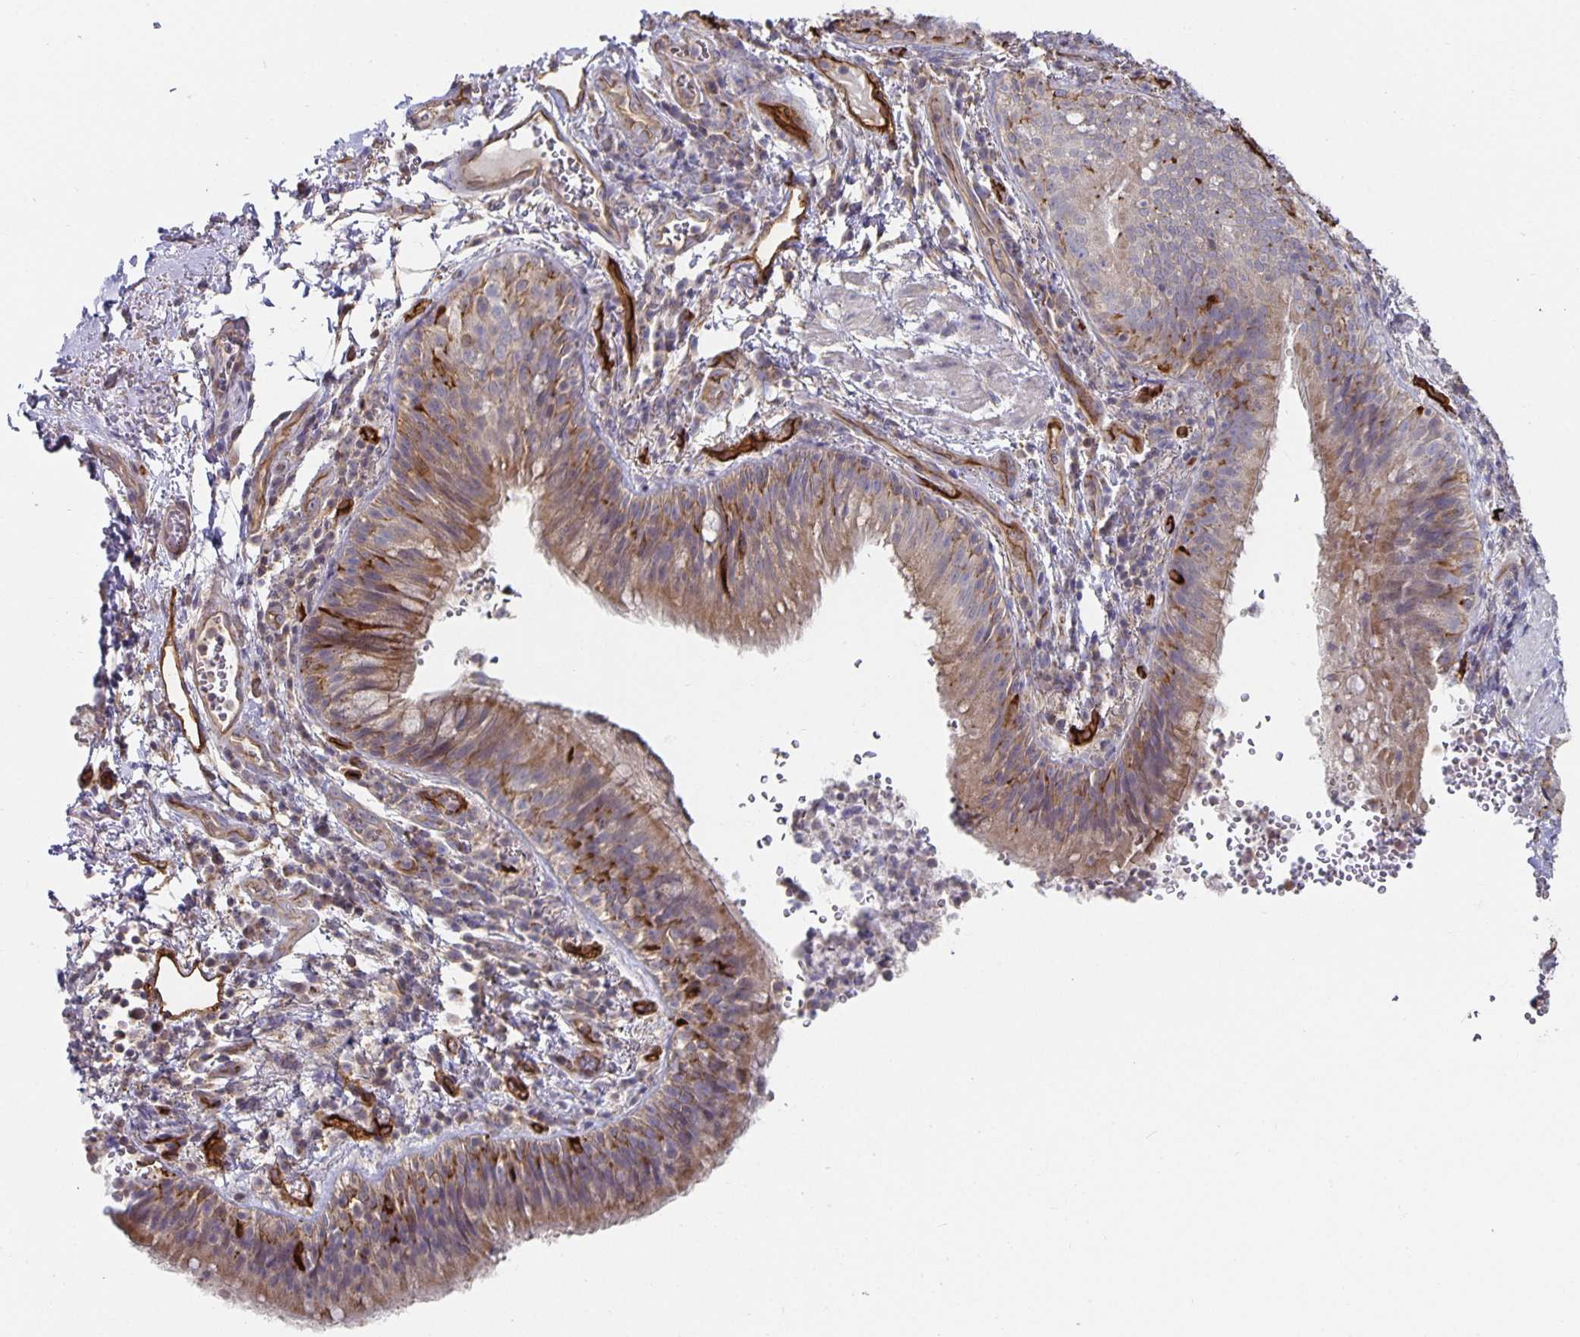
{"staining": {"intensity": "moderate", "quantity": "25%-75%", "location": "cytoplasmic/membranous"}, "tissue": "bronchus", "cell_type": "Respiratory epithelial cells", "image_type": "normal", "snomed": [{"axis": "morphology", "description": "Normal tissue, NOS"}, {"axis": "topography", "description": "Lymph node"}, {"axis": "topography", "description": "Bronchus"}], "caption": "Moderate cytoplasmic/membranous staining is seen in about 25%-75% of respiratory epithelial cells in unremarkable bronchus. Nuclei are stained in blue.", "gene": "PODXL", "patient": {"sex": "male", "age": 56}}